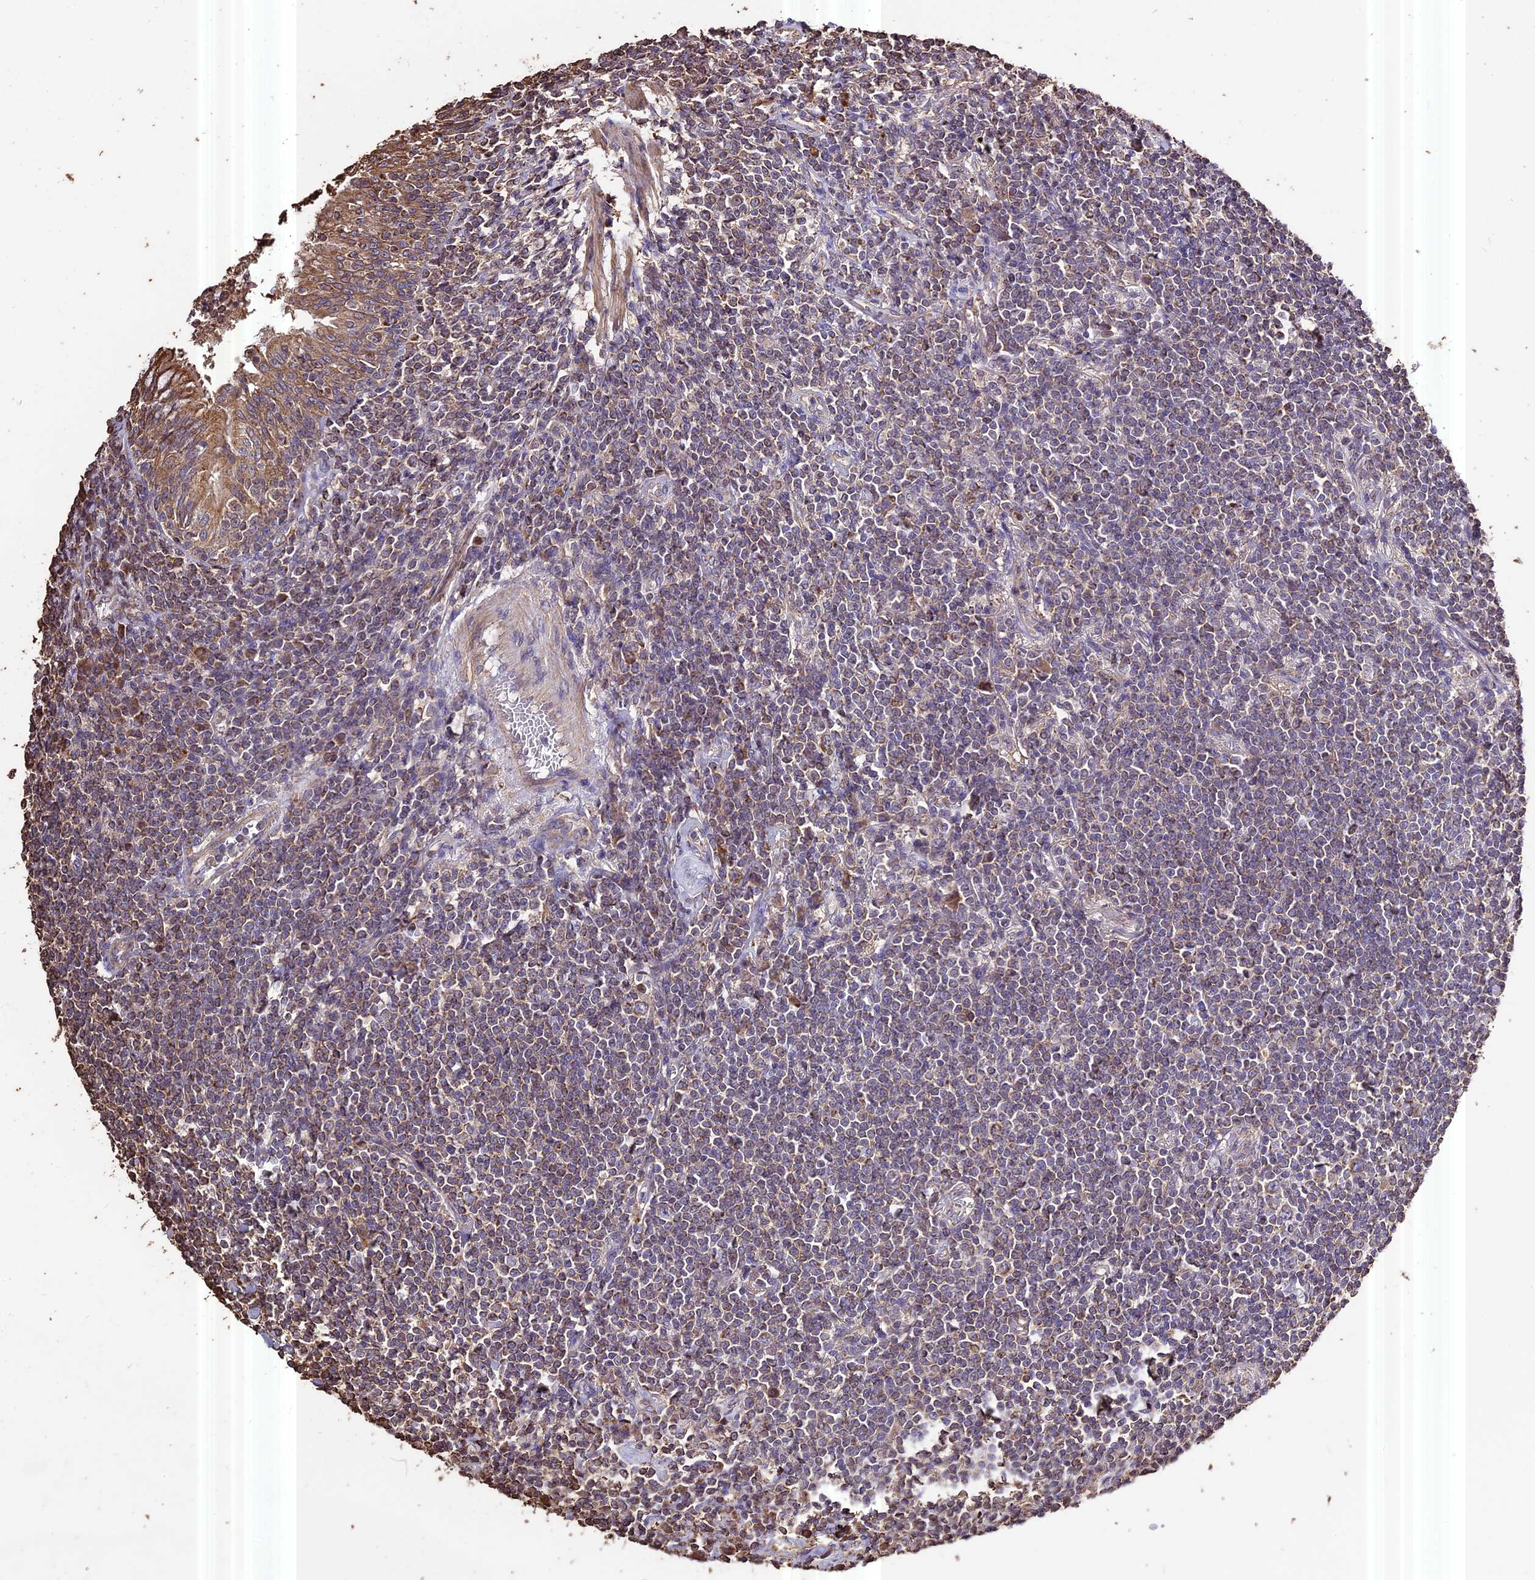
{"staining": {"intensity": "weak", "quantity": "25%-75%", "location": "cytoplasmic/membranous"}, "tissue": "lymphoma", "cell_type": "Tumor cells", "image_type": "cancer", "snomed": [{"axis": "morphology", "description": "Malignant lymphoma, non-Hodgkin's type, Low grade"}, {"axis": "topography", "description": "Lung"}], "caption": "Approximately 25%-75% of tumor cells in human malignant lymphoma, non-Hodgkin's type (low-grade) show weak cytoplasmic/membranous protein positivity as visualized by brown immunohistochemical staining.", "gene": "PGPEP1L", "patient": {"sex": "female", "age": 71}}